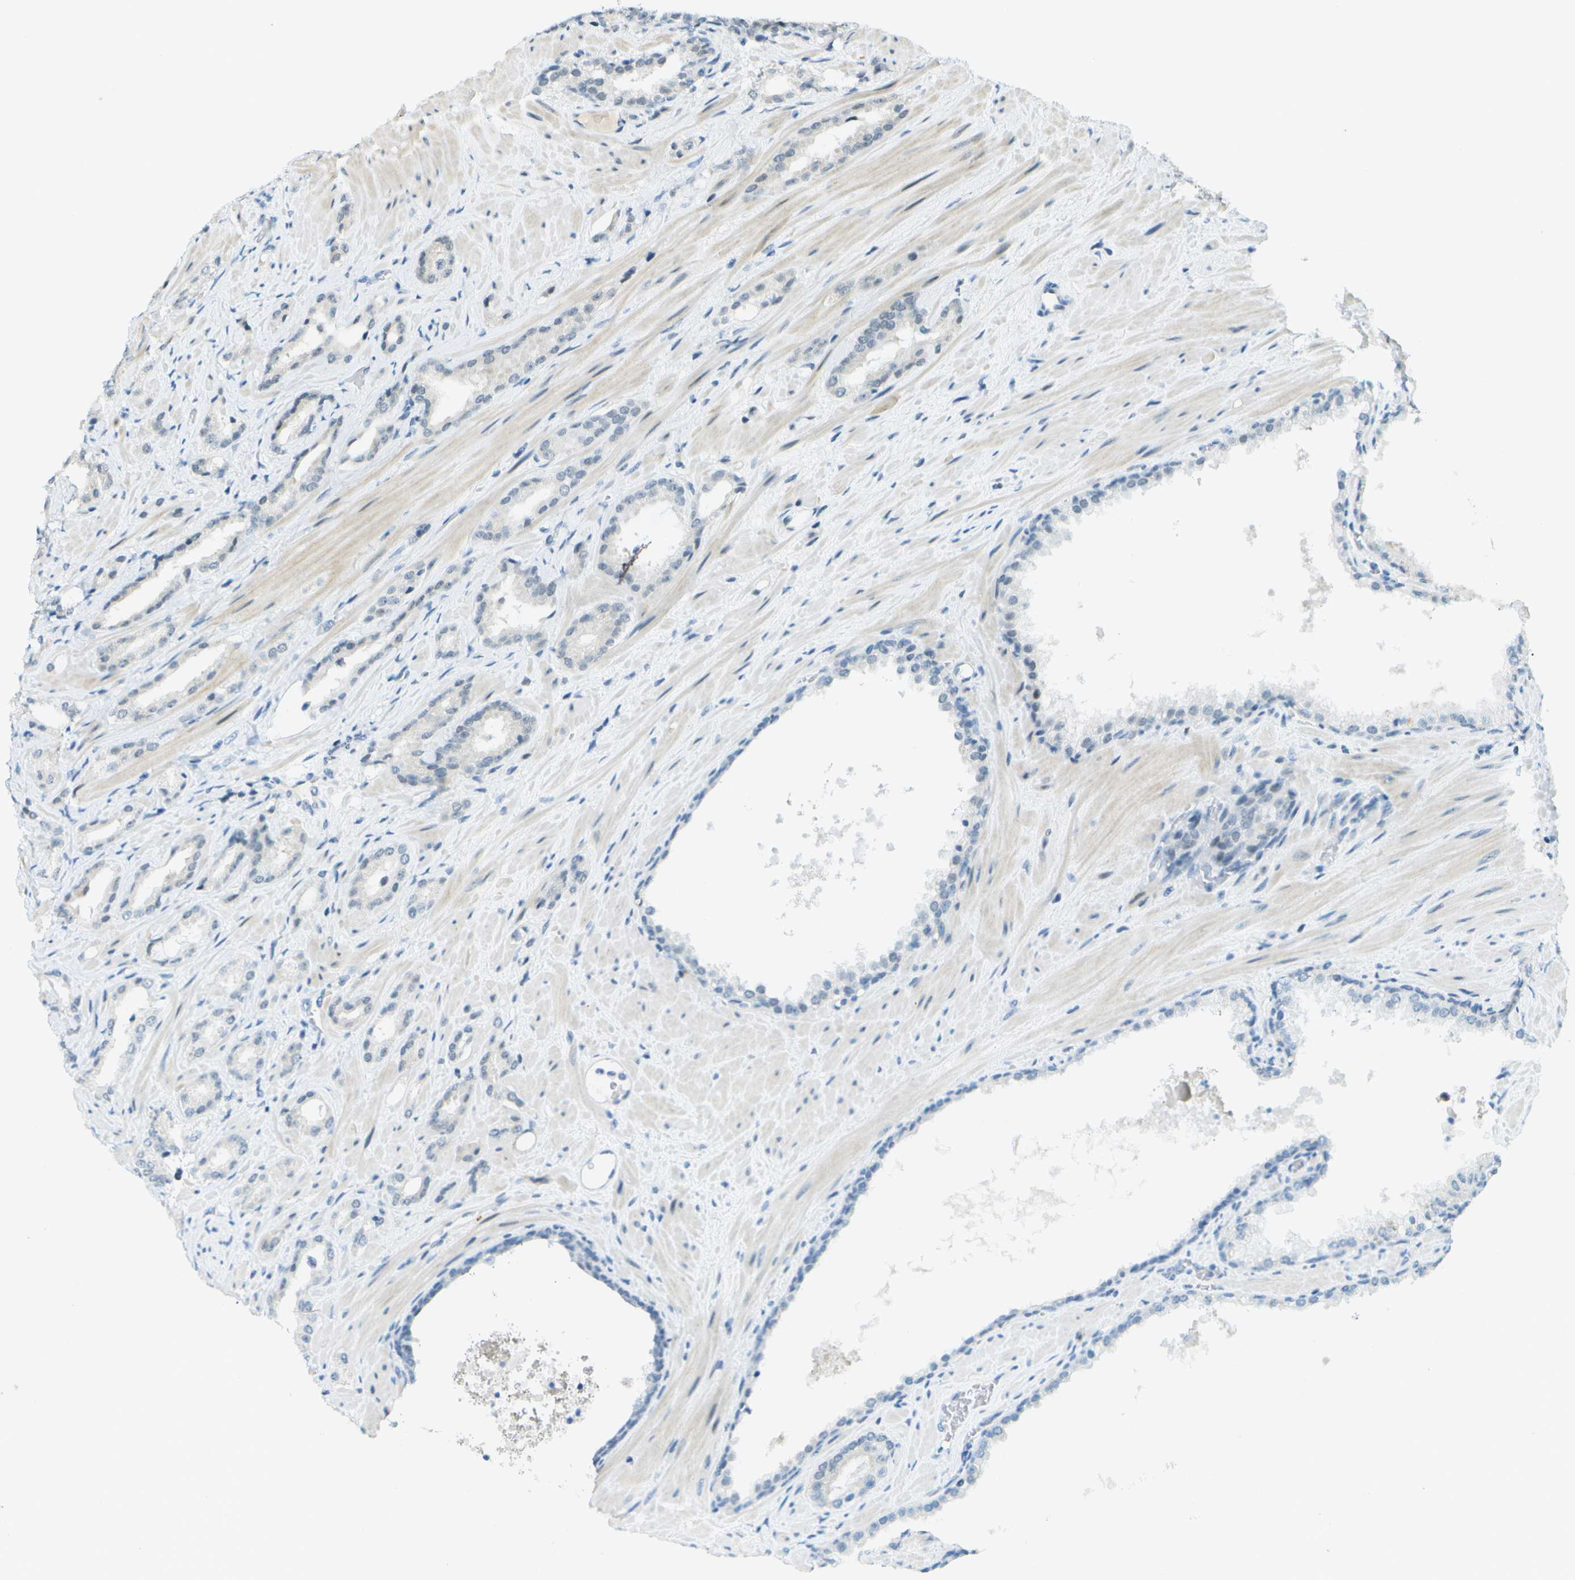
{"staining": {"intensity": "negative", "quantity": "none", "location": "none"}, "tissue": "prostate cancer", "cell_type": "Tumor cells", "image_type": "cancer", "snomed": [{"axis": "morphology", "description": "Adenocarcinoma, High grade"}, {"axis": "topography", "description": "Prostate"}], "caption": "Image shows no significant protein staining in tumor cells of adenocarcinoma (high-grade) (prostate).", "gene": "NEK11", "patient": {"sex": "male", "age": 64}}